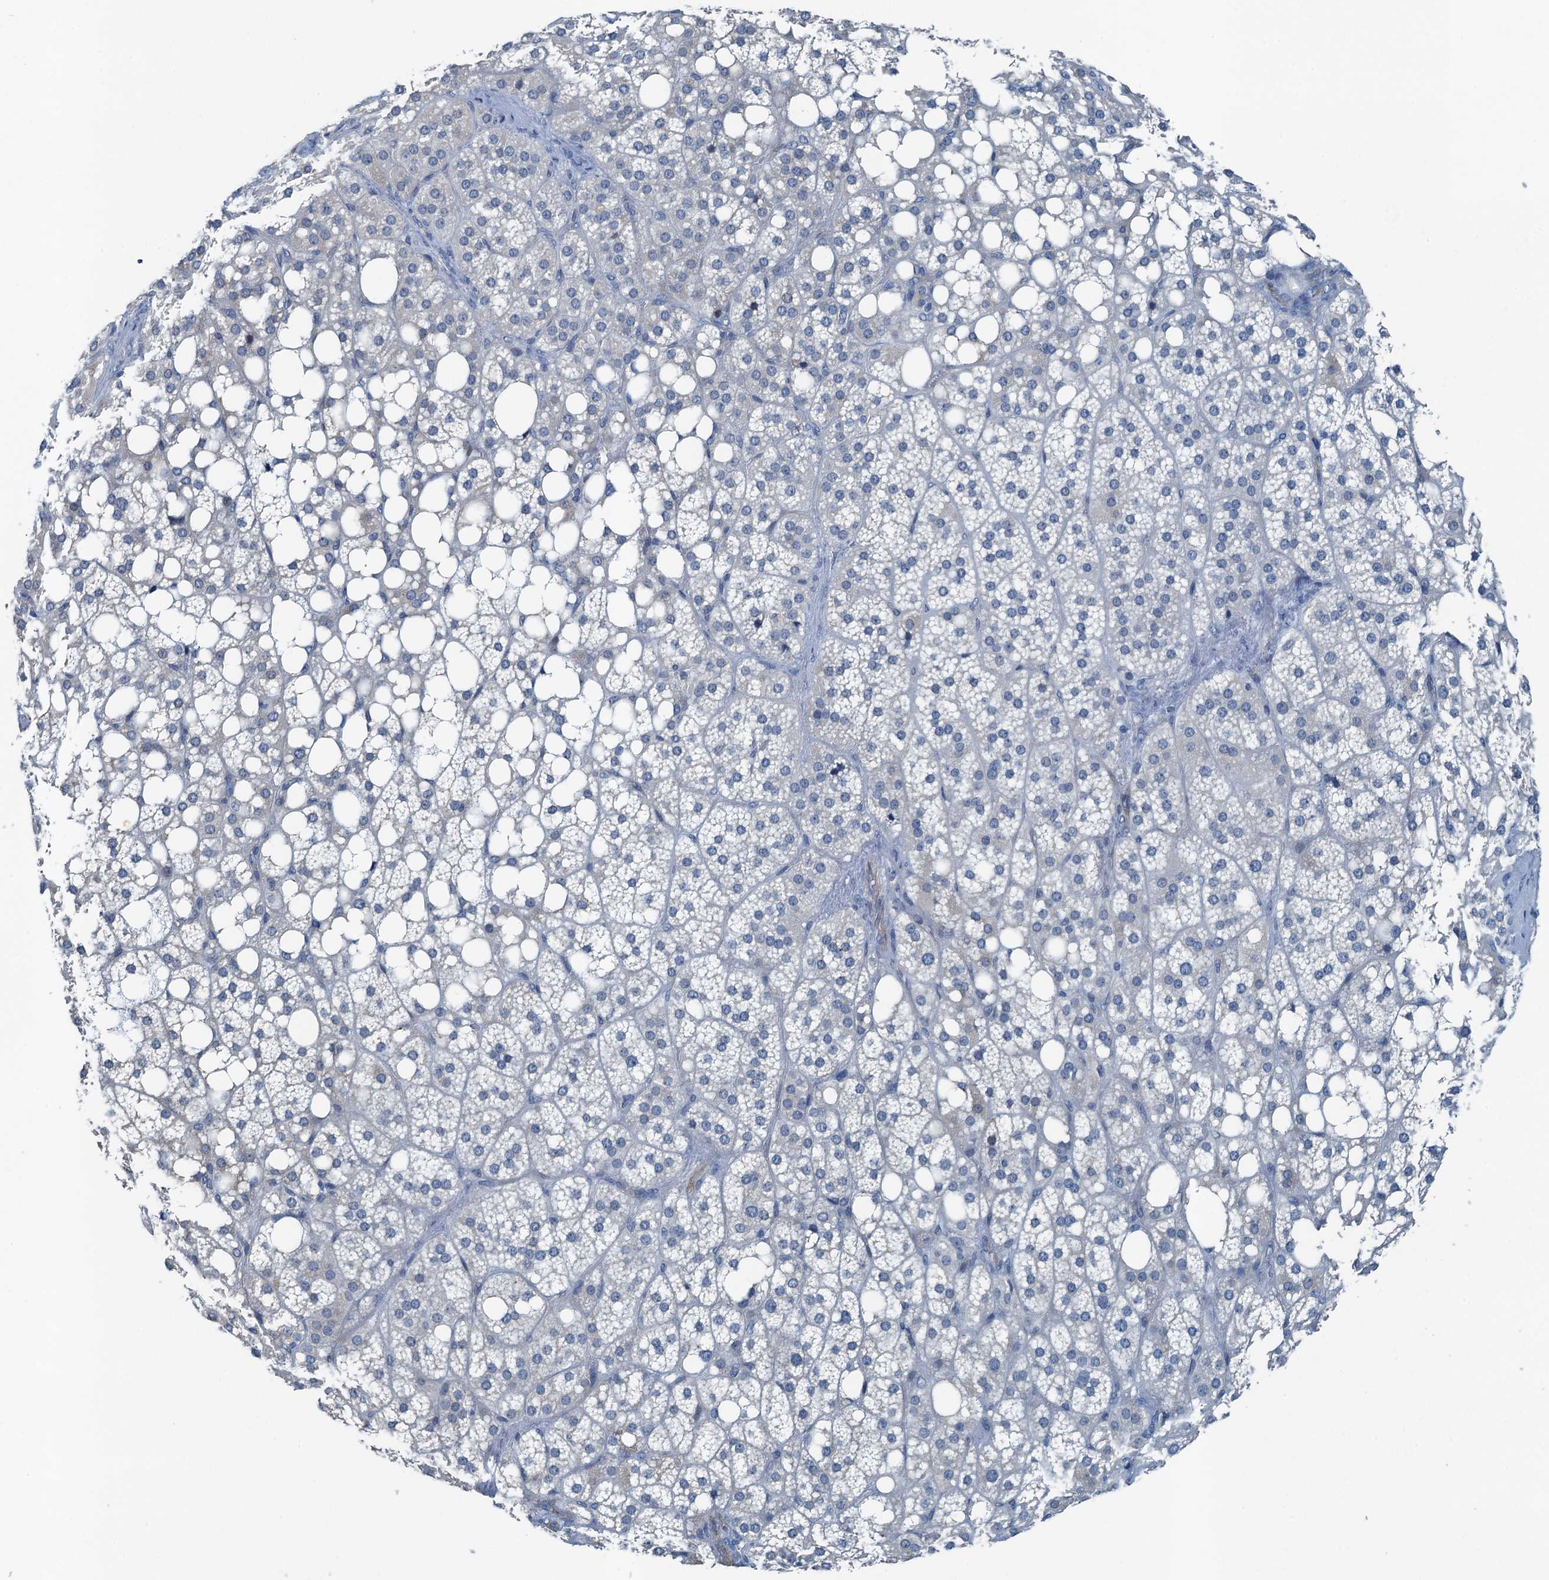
{"staining": {"intensity": "weak", "quantity": "<25%", "location": "cytoplasmic/membranous"}, "tissue": "adrenal gland", "cell_type": "Glandular cells", "image_type": "normal", "snomed": [{"axis": "morphology", "description": "Normal tissue, NOS"}, {"axis": "topography", "description": "Adrenal gland"}], "caption": "Immunohistochemical staining of normal adrenal gland shows no significant positivity in glandular cells.", "gene": "GFOD2", "patient": {"sex": "female", "age": 59}}